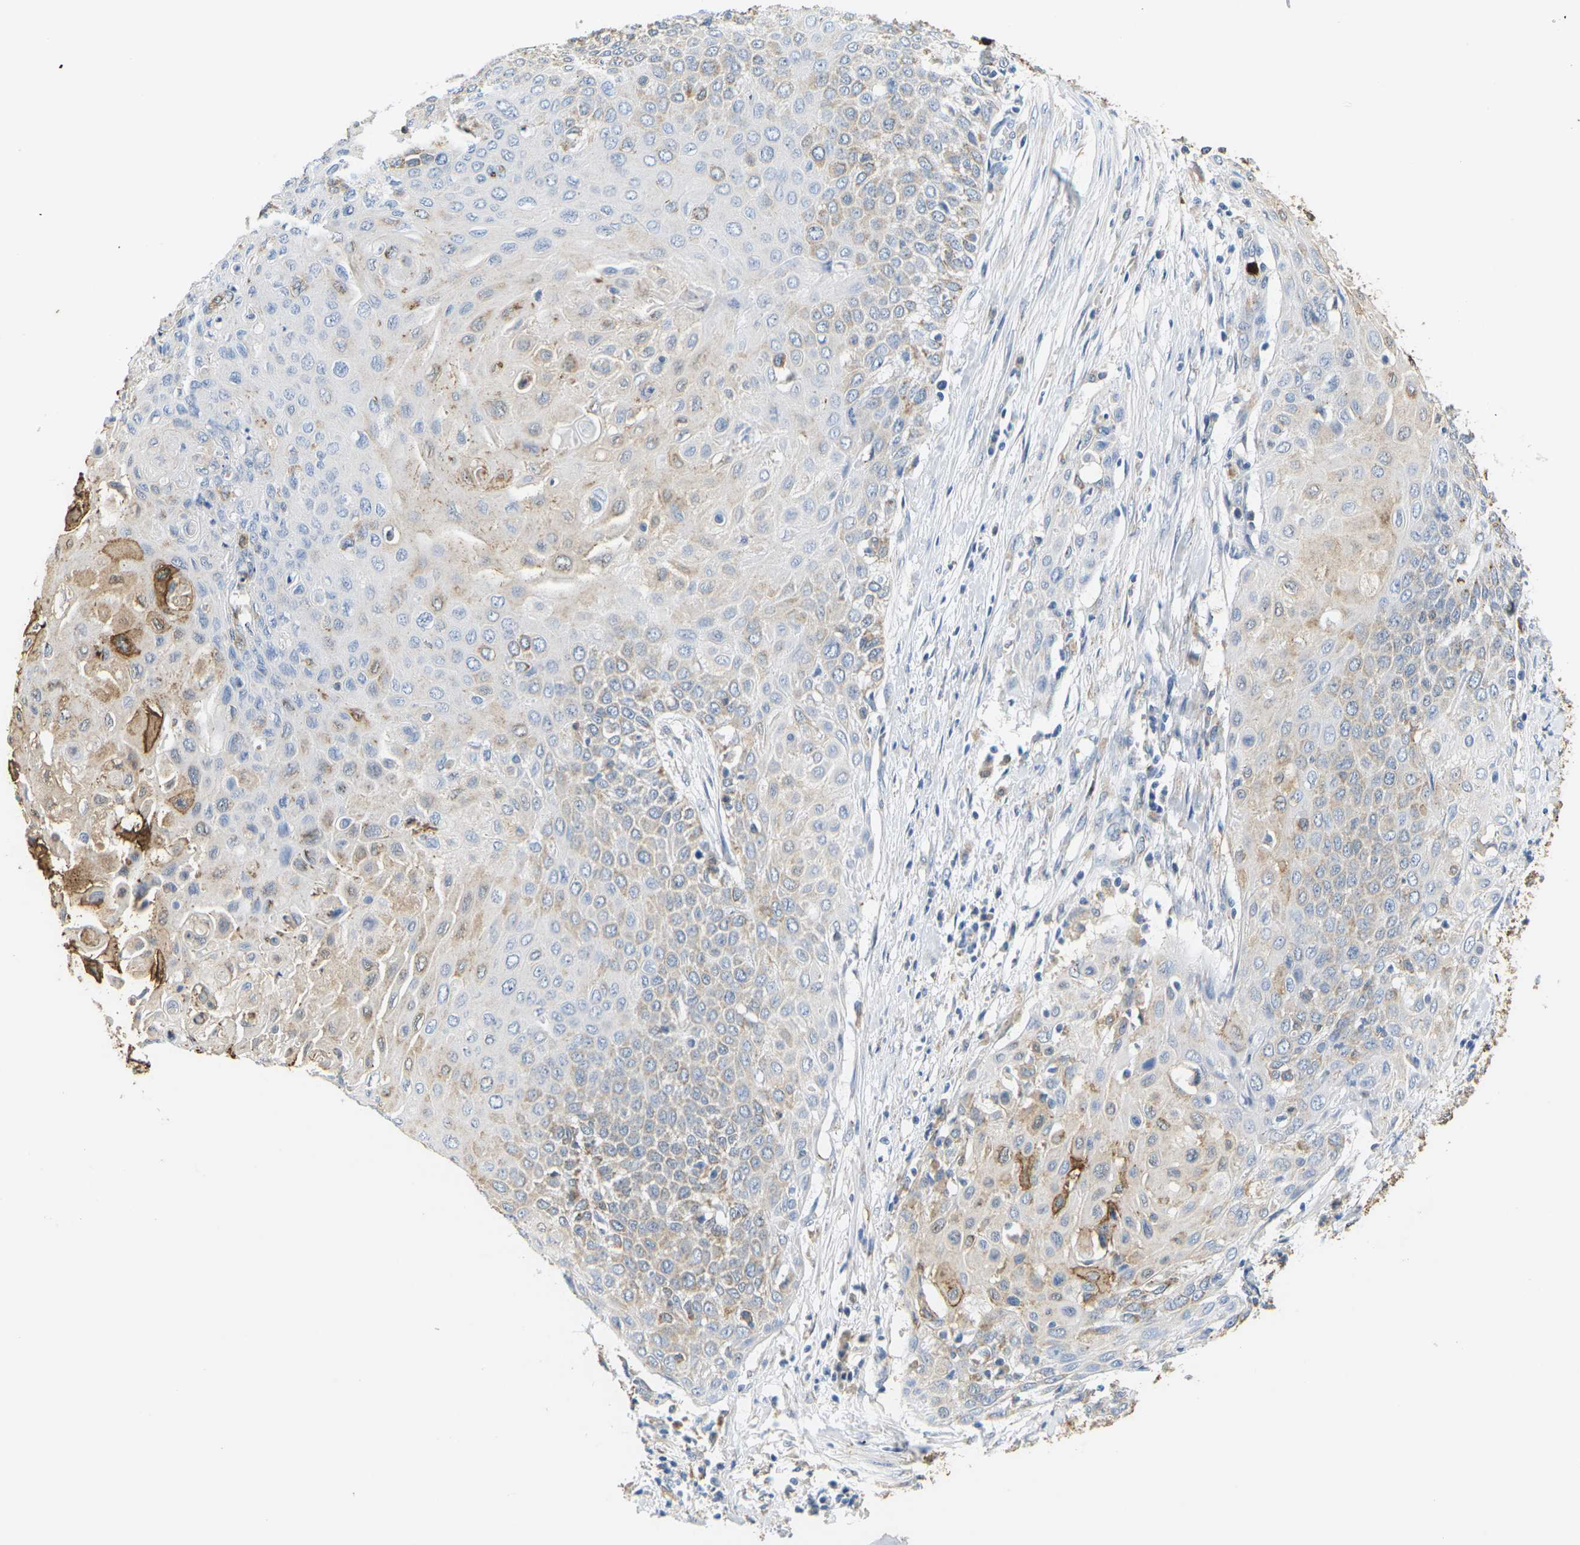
{"staining": {"intensity": "weak", "quantity": "<25%", "location": "cytoplasmic/membranous"}, "tissue": "cervical cancer", "cell_type": "Tumor cells", "image_type": "cancer", "snomed": [{"axis": "morphology", "description": "Squamous cell carcinoma, NOS"}, {"axis": "topography", "description": "Cervix"}], "caption": "DAB (3,3'-diaminobenzidine) immunohistochemical staining of cervical cancer (squamous cell carcinoma) reveals no significant positivity in tumor cells.", "gene": "ADM", "patient": {"sex": "female", "age": 39}}